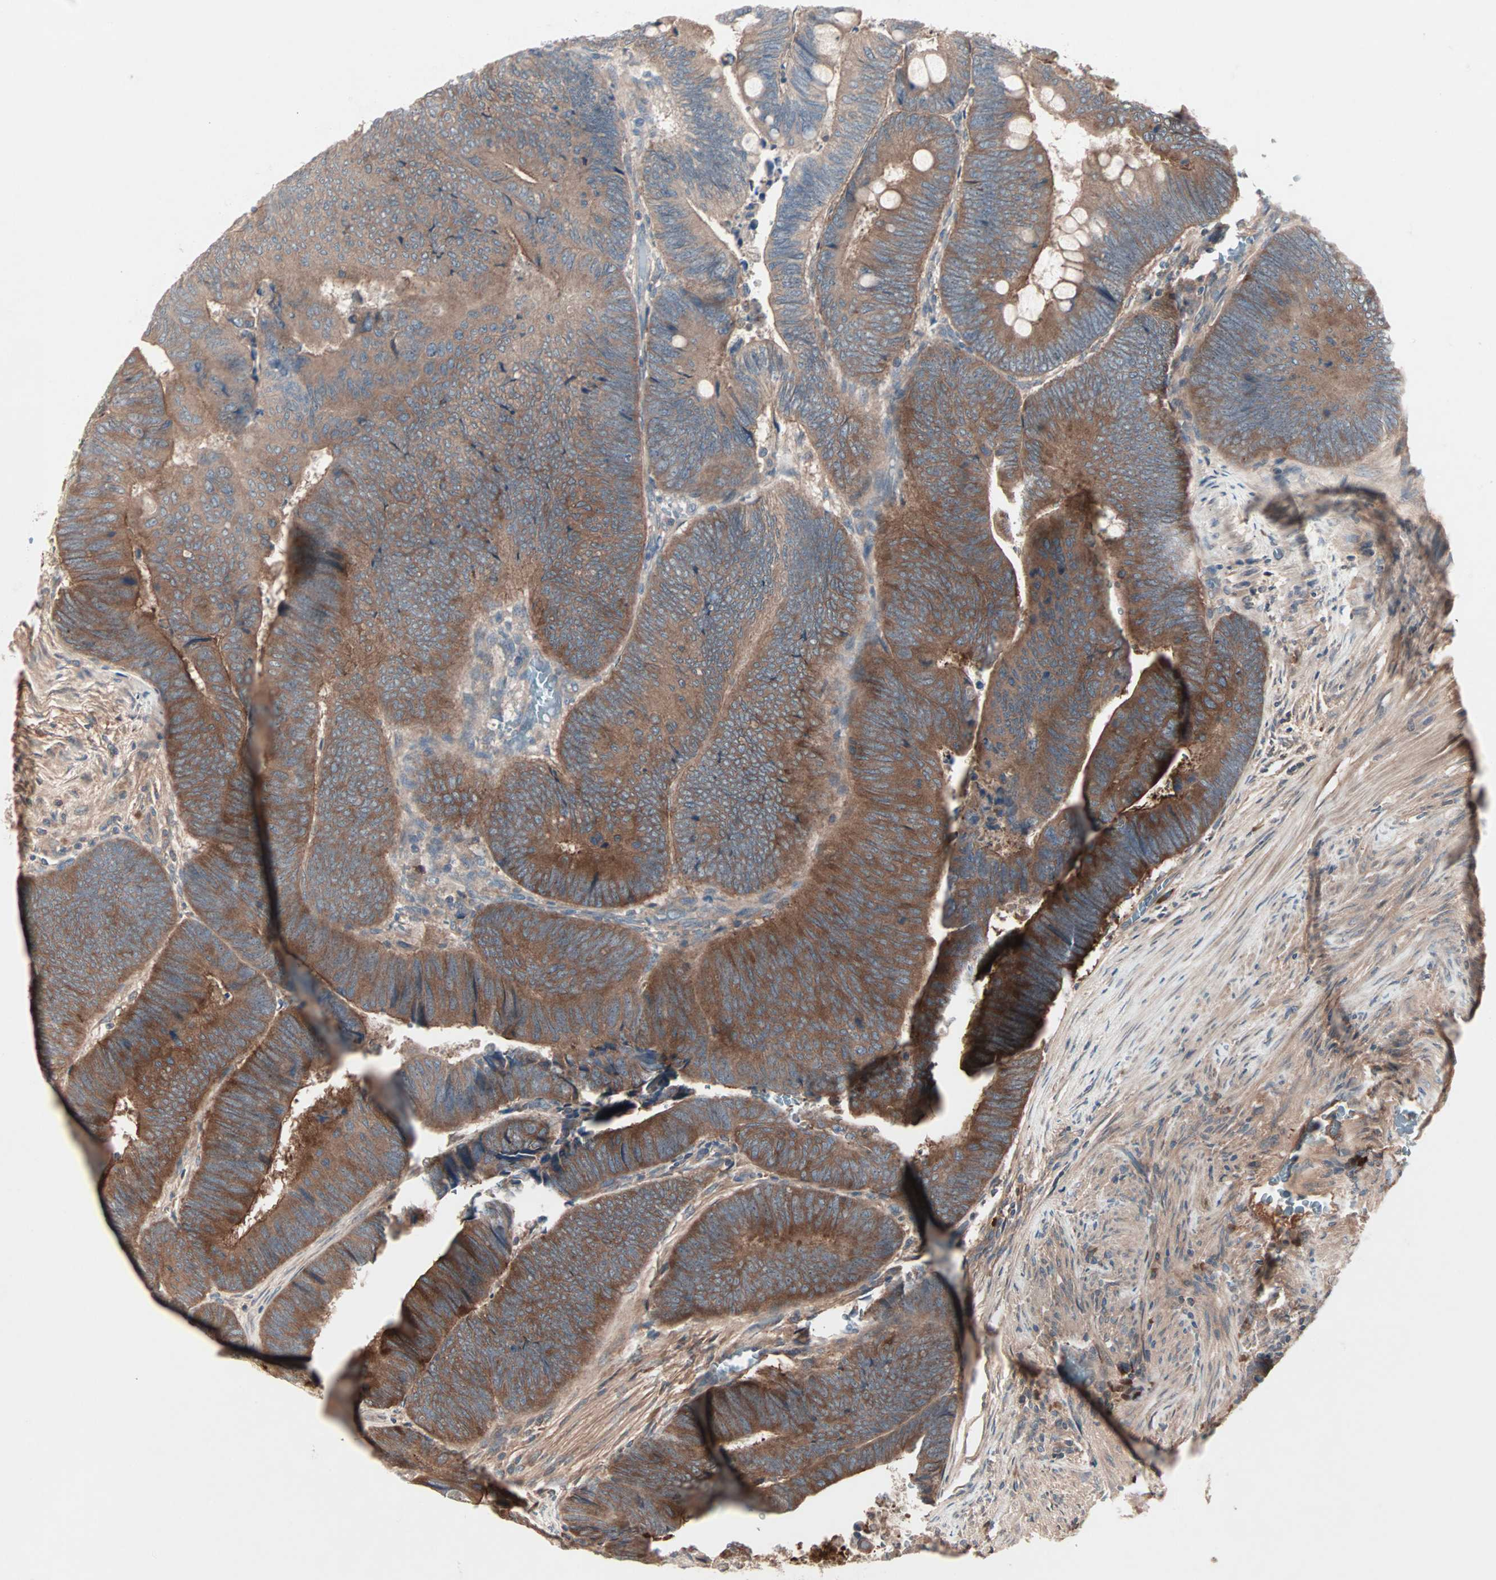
{"staining": {"intensity": "moderate", "quantity": ">75%", "location": "cytoplasmic/membranous"}, "tissue": "colorectal cancer", "cell_type": "Tumor cells", "image_type": "cancer", "snomed": [{"axis": "morphology", "description": "Normal tissue, NOS"}, {"axis": "morphology", "description": "Adenocarcinoma, NOS"}, {"axis": "topography", "description": "Rectum"}, {"axis": "topography", "description": "Peripheral nerve tissue"}], "caption": "There is medium levels of moderate cytoplasmic/membranous positivity in tumor cells of colorectal cancer (adenocarcinoma), as demonstrated by immunohistochemical staining (brown color).", "gene": "CAD", "patient": {"sex": "male", "age": 92}}